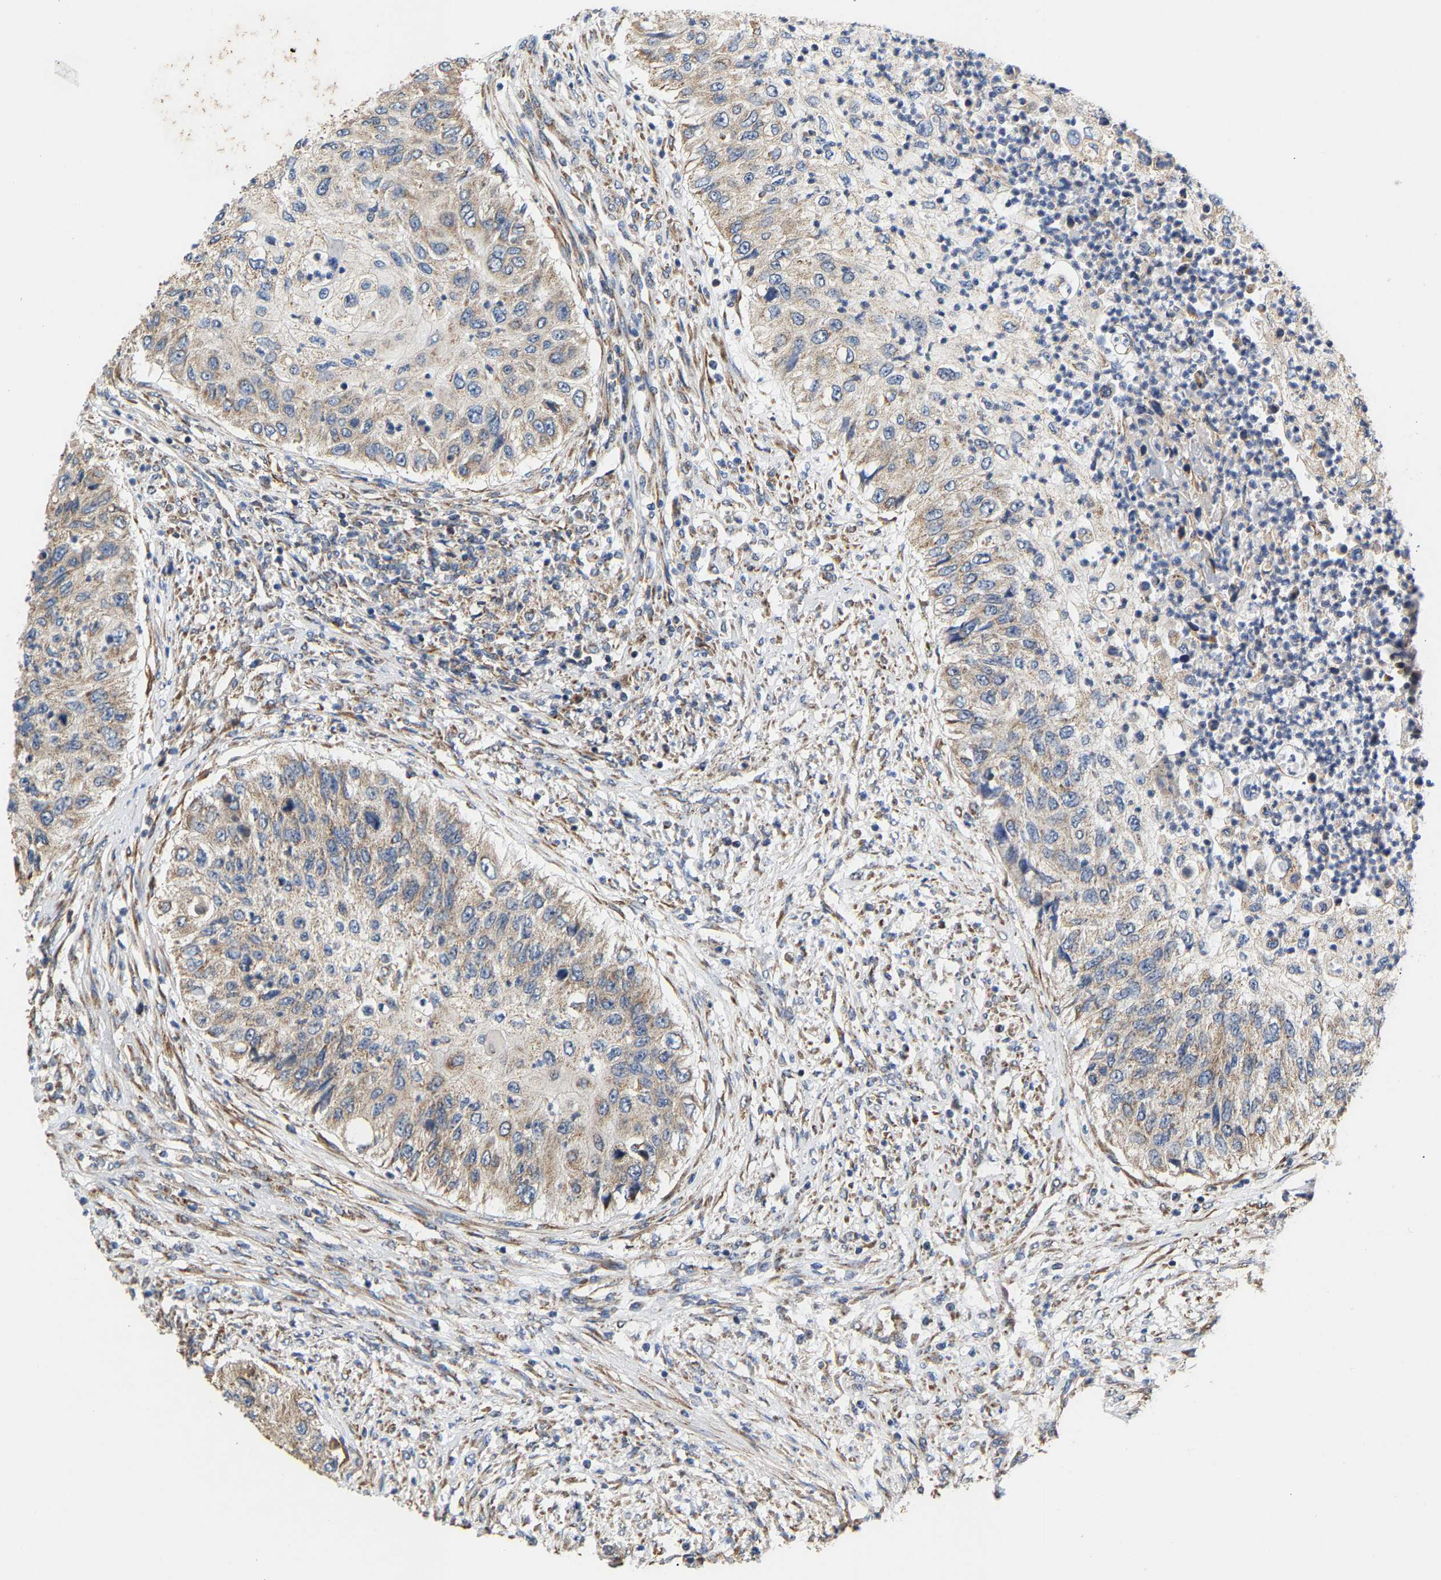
{"staining": {"intensity": "weak", "quantity": "<25%", "location": "cytoplasmic/membranous"}, "tissue": "urothelial cancer", "cell_type": "Tumor cells", "image_type": "cancer", "snomed": [{"axis": "morphology", "description": "Urothelial carcinoma, High grade"}, {"axis": "topography", "description": "Urinary bladder"}], "caption": "Micrograph shows no protein positivity in tumor cells of urothelial carcinoma (high-grade) tissue. The staining was performed using DAB (3,3'-diaminobenzidine) to visualize the protein expression in brown, while the nuclei were stained in blue with hematoxylin (Magnification: 20x).", "gene": "TMEM168", "patient": {"sex": "female", "age": 60}}